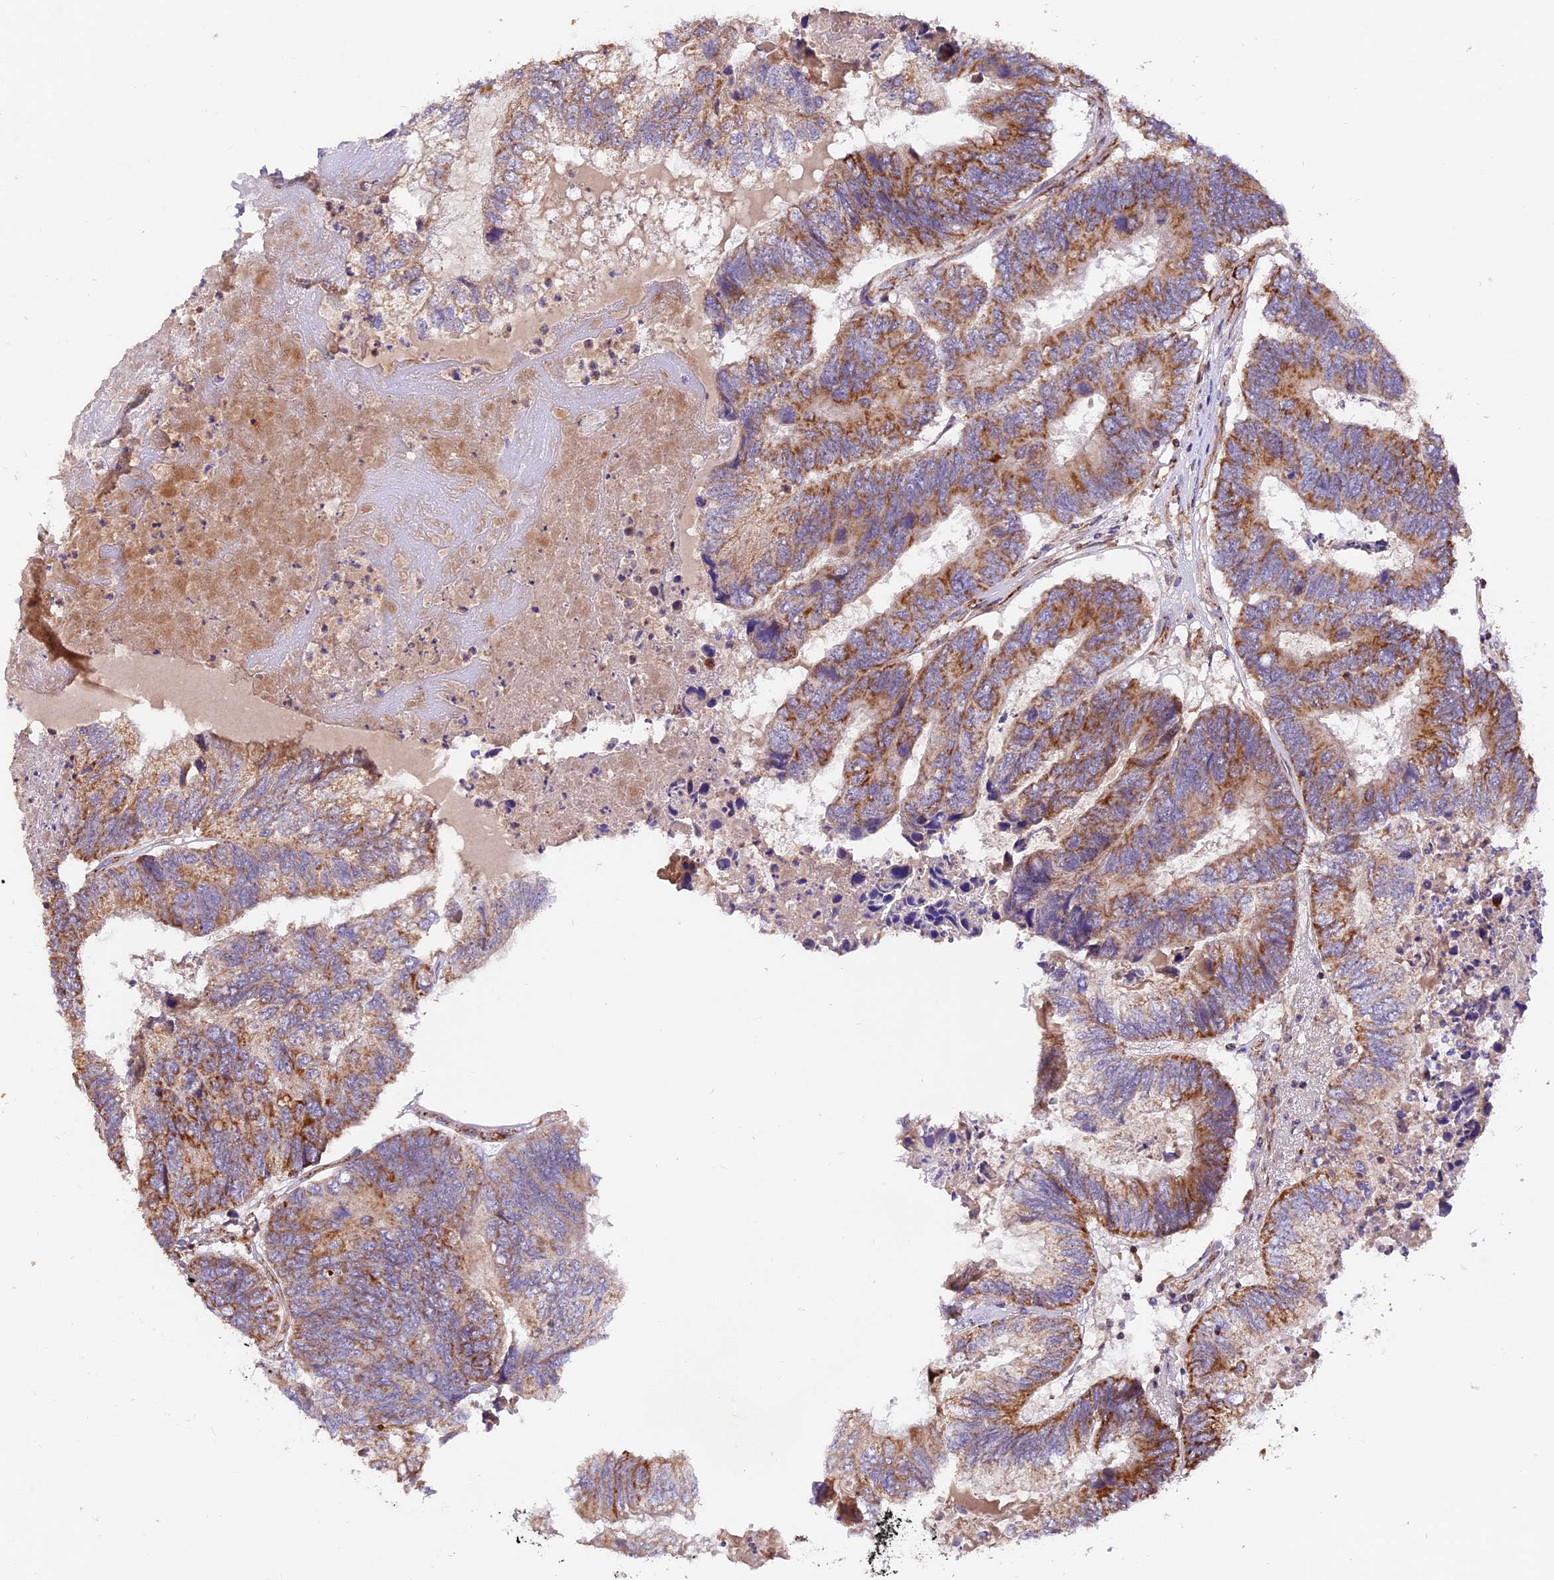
{"staining": {"intensity": "strong", "quantity": "25%-75%", "location": "cytoplasmic/membranous"}, "tissue": "colorectal cancer", "cell_type": "Tumor cells", "image_type": "cancer", "snomed": [{"axis": "morphology", "description": "Adenocarcinoma, NOS"}, {"axis": "topography", "description": "Colon"}], "caption": "Protein staining of adenocarcinoma (colorectal) tissue shows strong cytoplasmic/membranous staining in approximately 25%-75% of tumor cells.", "gene": "NDUFA8", "patient": {"sex": "female", "age": 67}}